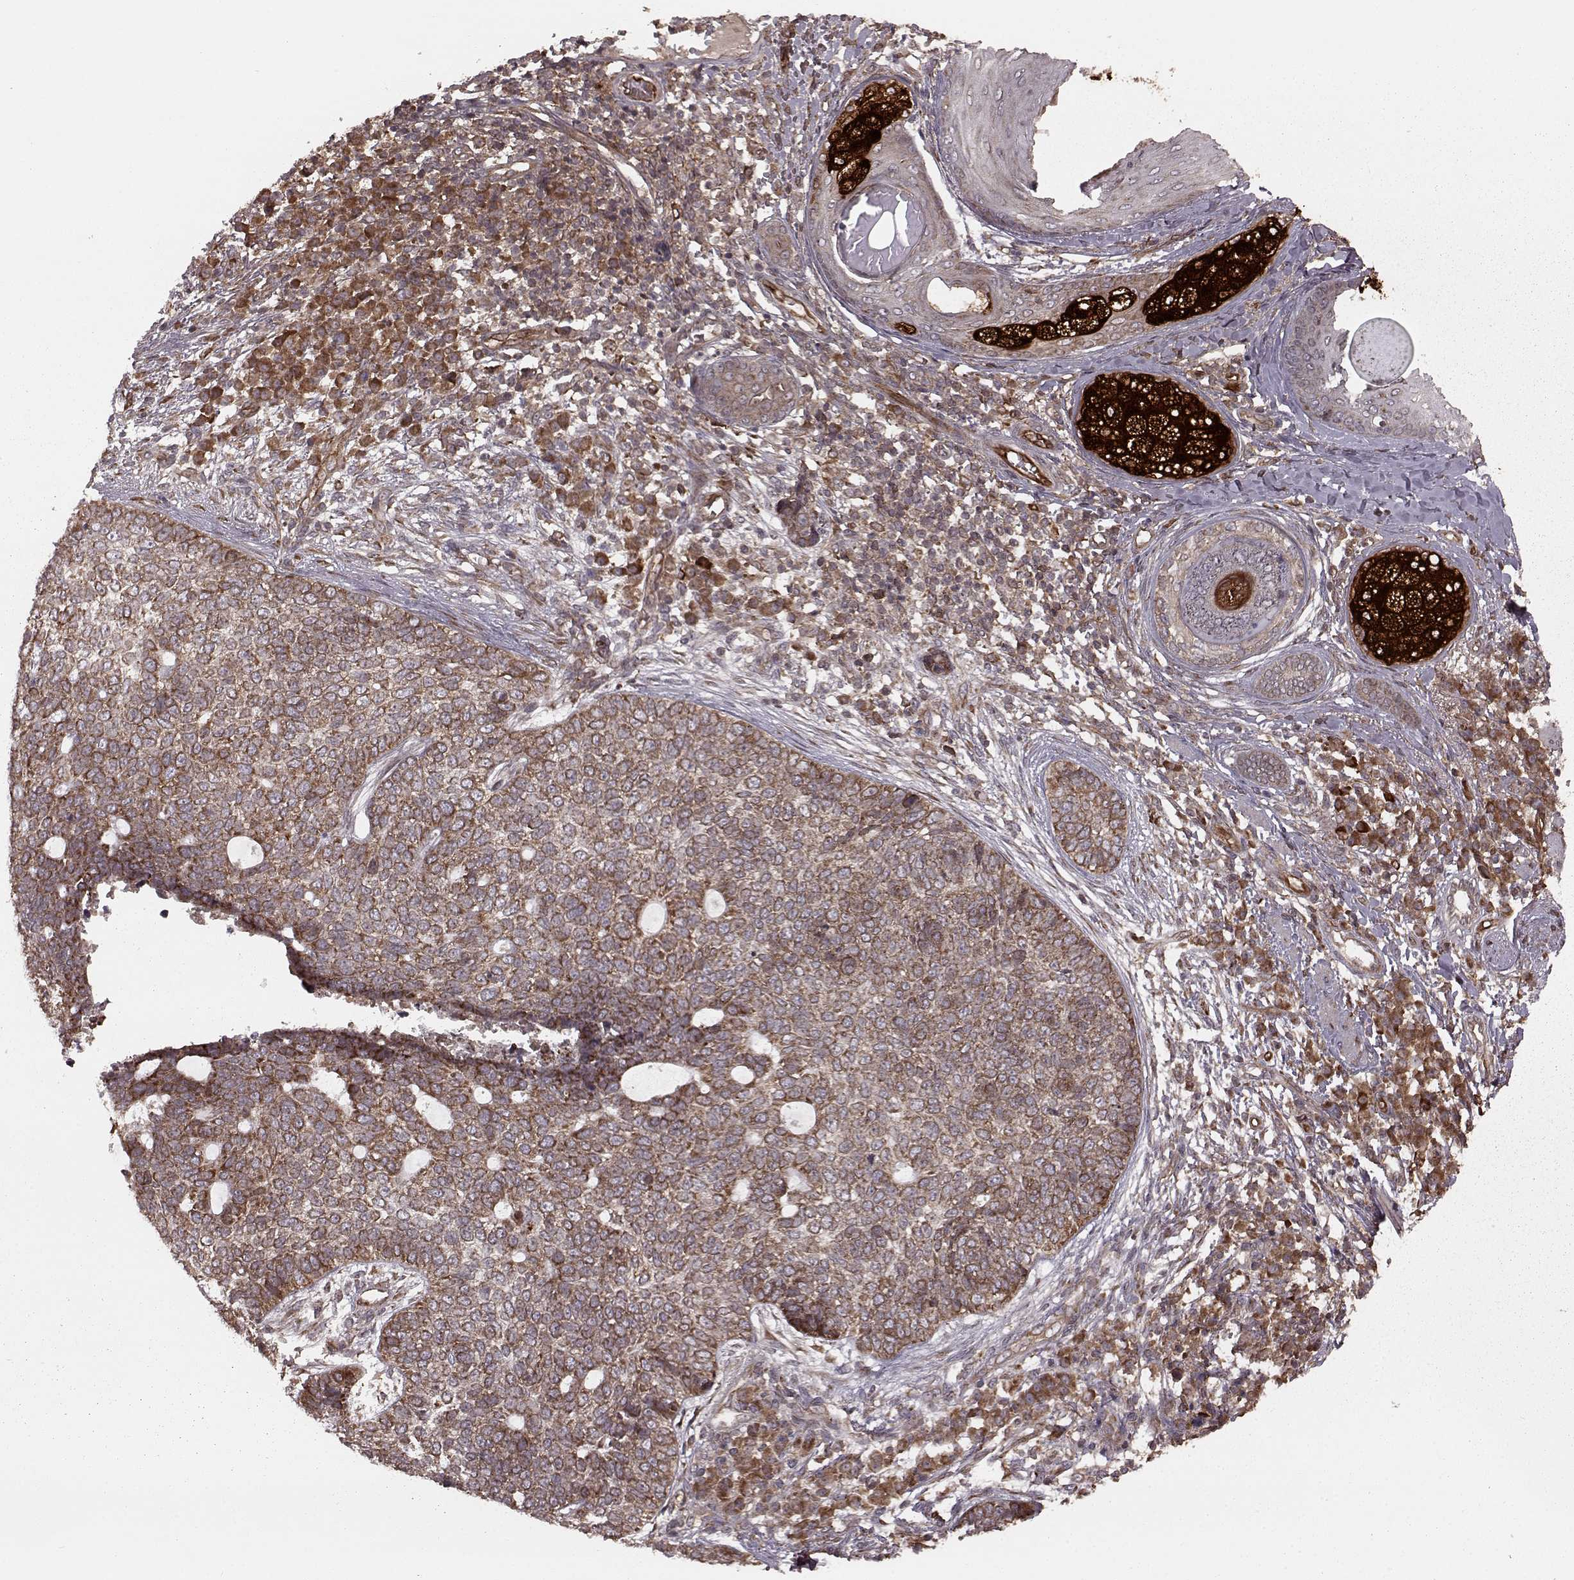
{"staining": {"intensity": "moderate", "quantity": ">75%", "location": "cytoplasmic/membranous"}, "tissue": "skin cancer", "cell_type": "Tumor cells", "image_type": "cancer", "snomed": [{"axis": "morphology", "description": "Basal cell carcinoma"}, {"axis": "topography", "description": "Skin"}], "caption": "Tumor cells display moderate cytoplasmic/membranous expression in approximately >75% of cells in skin cancer (basal cell carcinoma). (DAB (3,3'-diaminobenzidine) = brown stain, brightfield microscopy at high magnification).", "gene": "AGPAT1", "patient": {"sex": "female", "age": 69}}